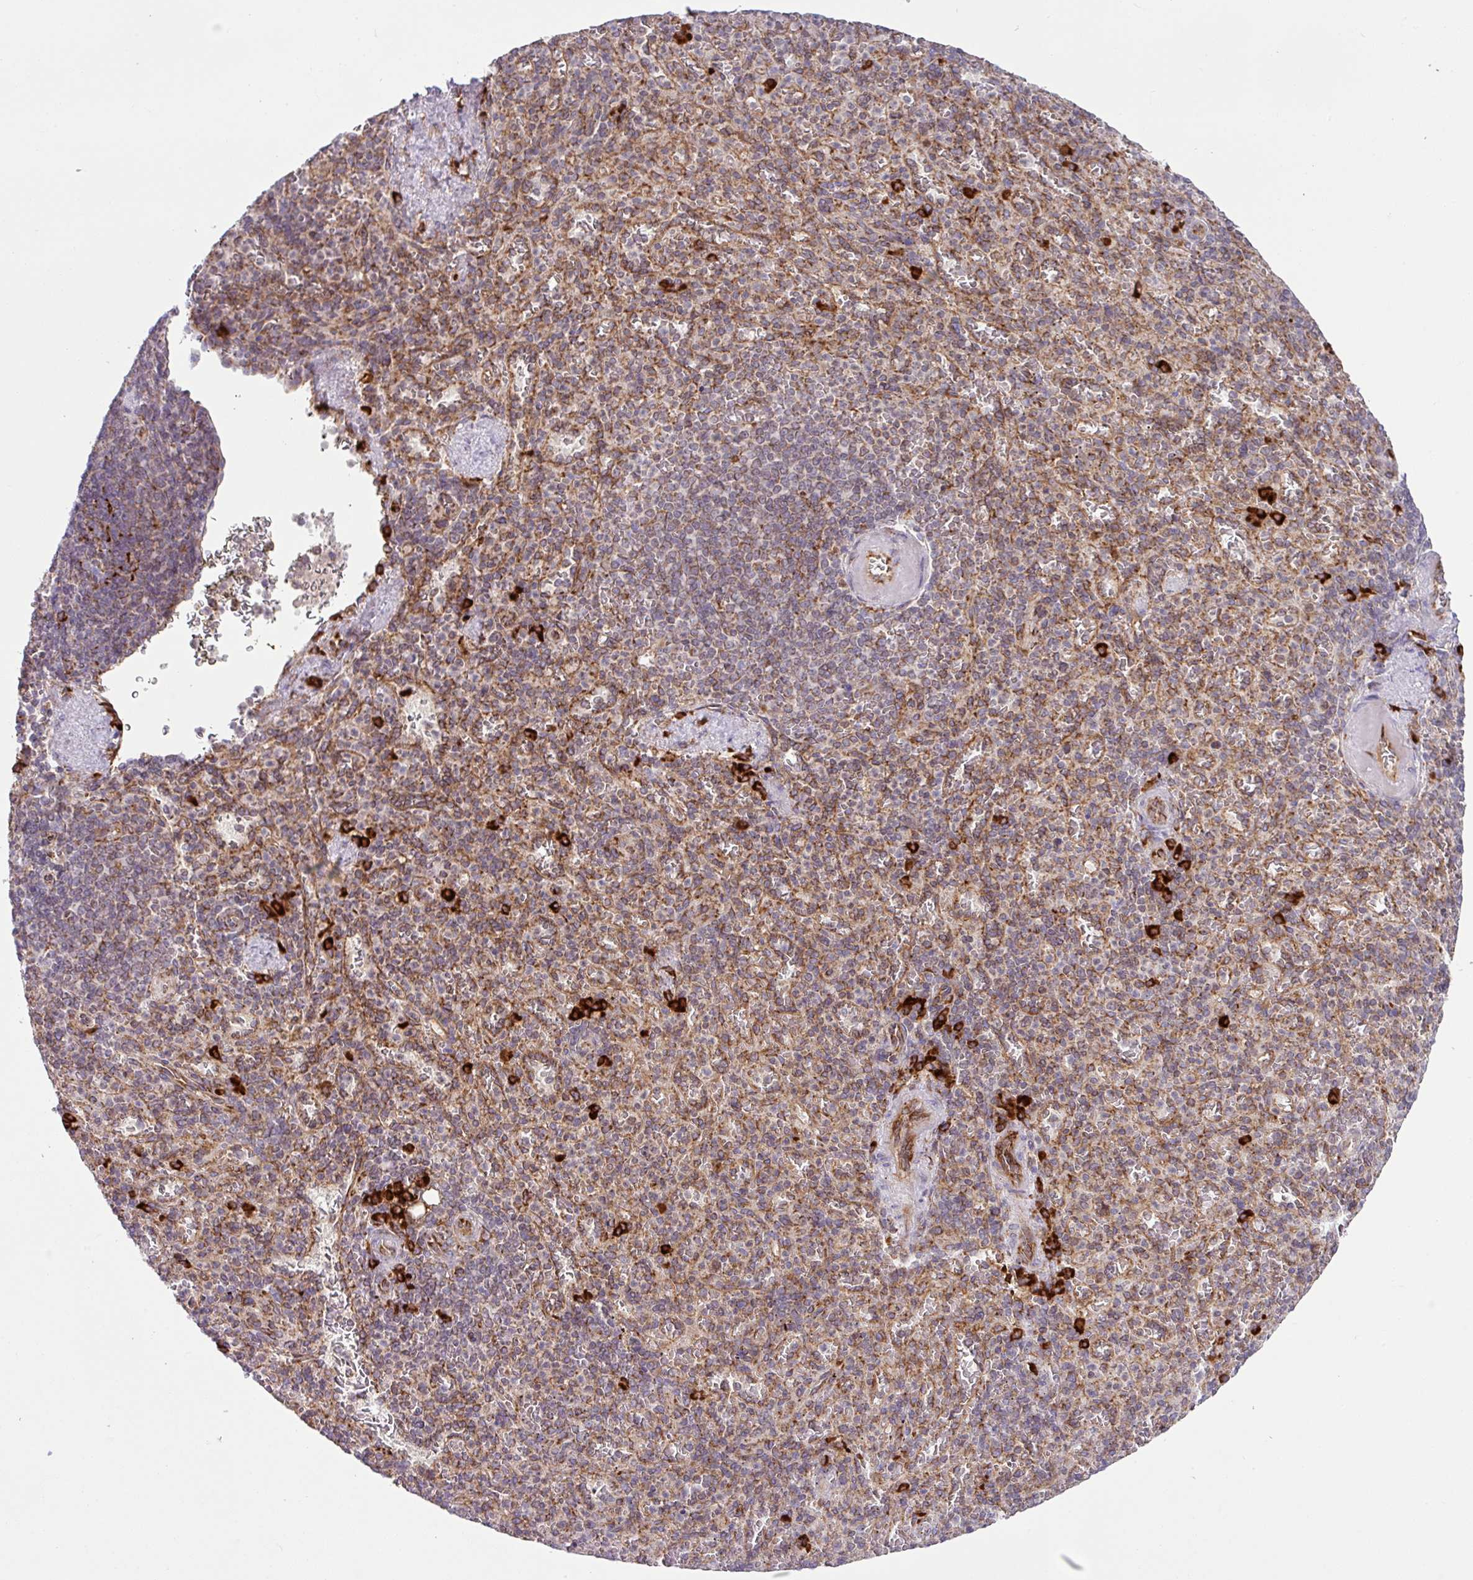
{"staining": {"intensity": "moderate", "quantity": "25%-75%", "location": "cytoplasmic/membranous"}, "tissue": "spleen", "cell_type": "Cells in red pulp", "image_type": "normal", "snomed": [{"axis": "morphology", "description": "Normal tissue, NOS"}, {"axis": "topography", "description": "Spleen"}], "caption": "Immunohistochemical staining of unremarkable human spleen displays medium levels of moderate cytoplasmic/membranous staining in about 25%-75% of cells in red pulp.", "gene": "SLC39A7", "patient": {"sex": "female", "age": 74}}